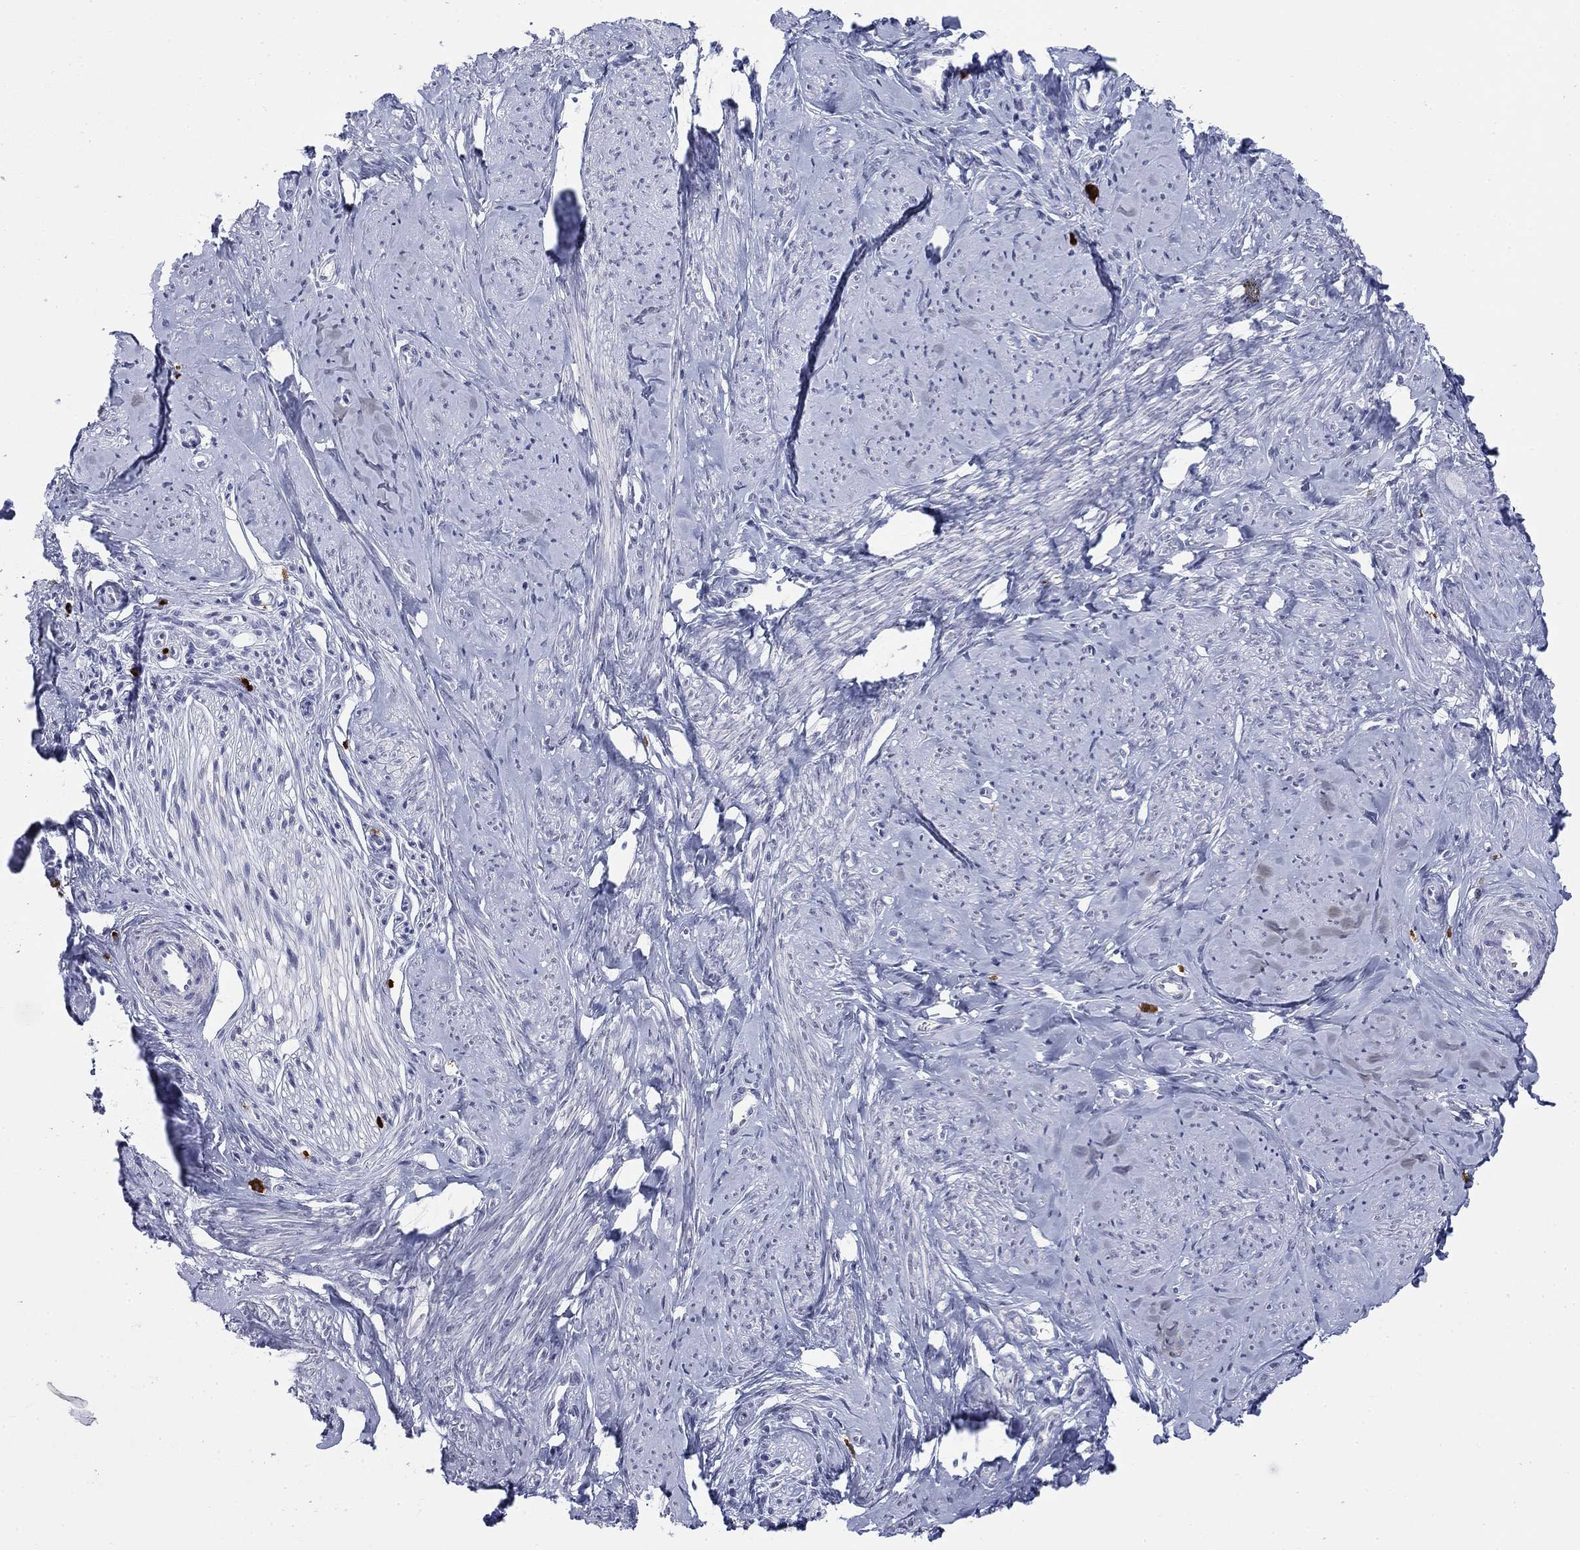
{"staining": {"intensity": "negative", "quantity": "none", "location": "none"}, "tissue": "smooth muscle", "cell_type": "Smooth muscle cells", "image_type": "normal", "snomed": [{"axis": "morphology", "description": "Normal tissue, NOS"}, {"axis": "topography", "description": "Smooth muscle"}], "caption": "Image shows no significant protein expression in smooth muscle cells of benign smooth muscle.", "gene": "ECEL1", "patient": {"sex": "female", "age": 48}}